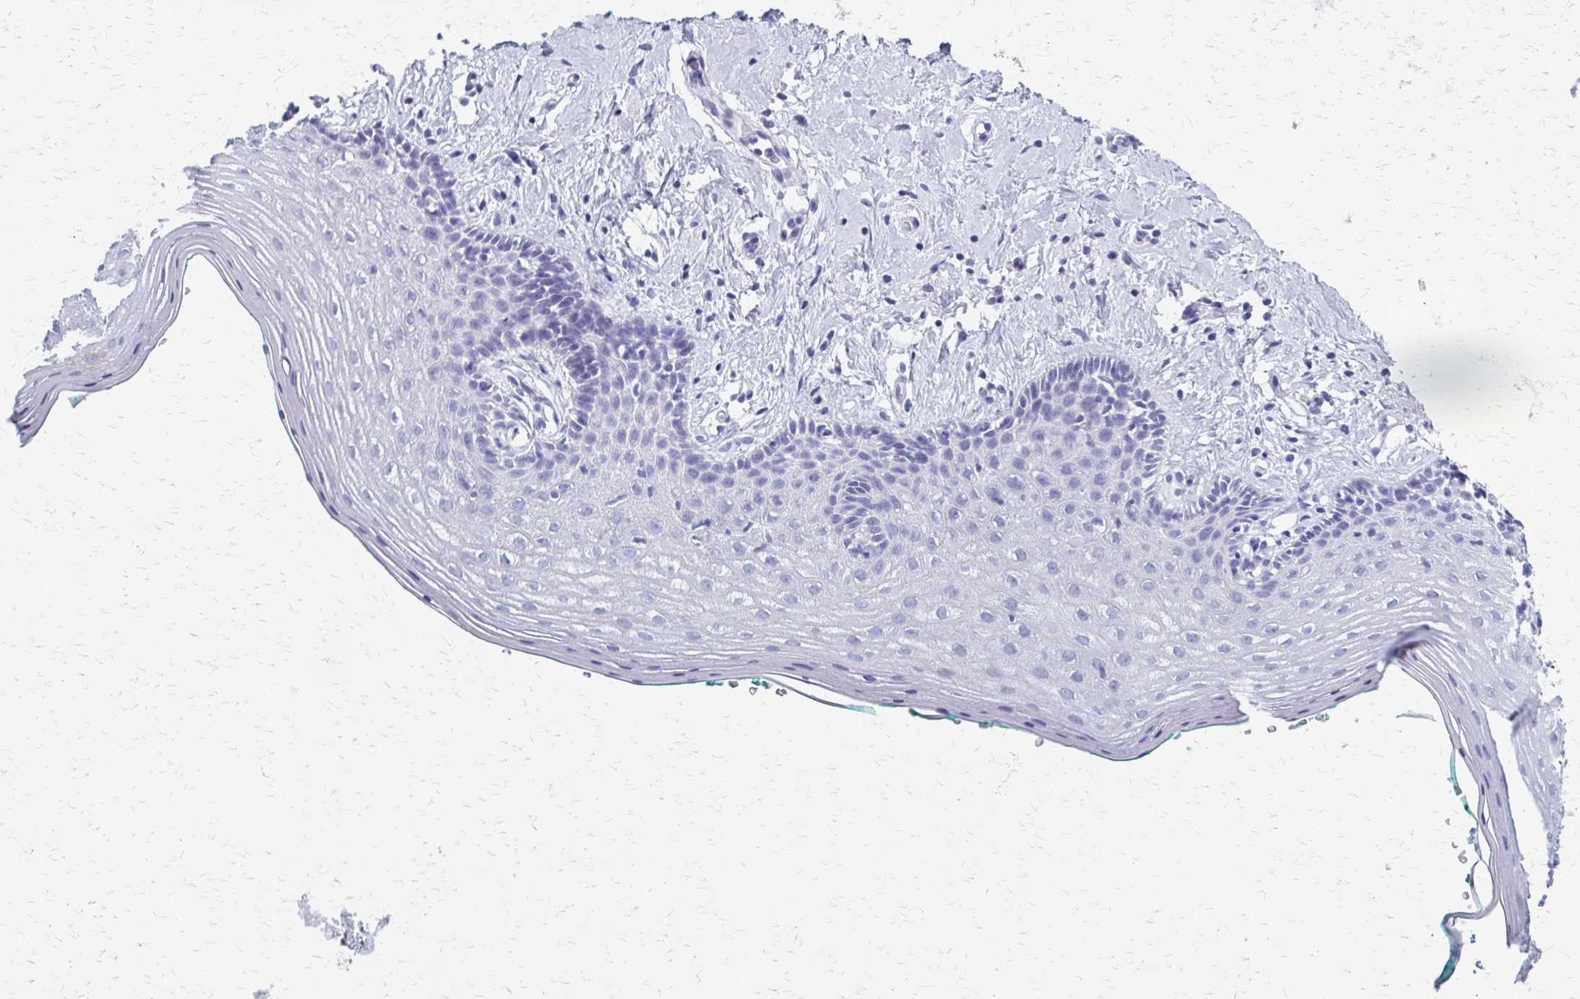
{"staining": {"intensity": "negative", "quantity": "none", "location": "none"}, "tissue": "vagina", "cell_type": "Squamous epithelial cells", "image_type": "normal", "snomed": [{"axis": "morphology", "description": "Normal tissue, NOS"}, {"axis": "topography", "description": "Vagina"}], "caption": "Immunohistochemistry (IHC) histopathology image of benign human vagina stained for a protein (brown), which reveals no expression in squamous epithelial cells.", "gene": "ZSCAN5B", "patient": {"sex": "female", "age": 42}}